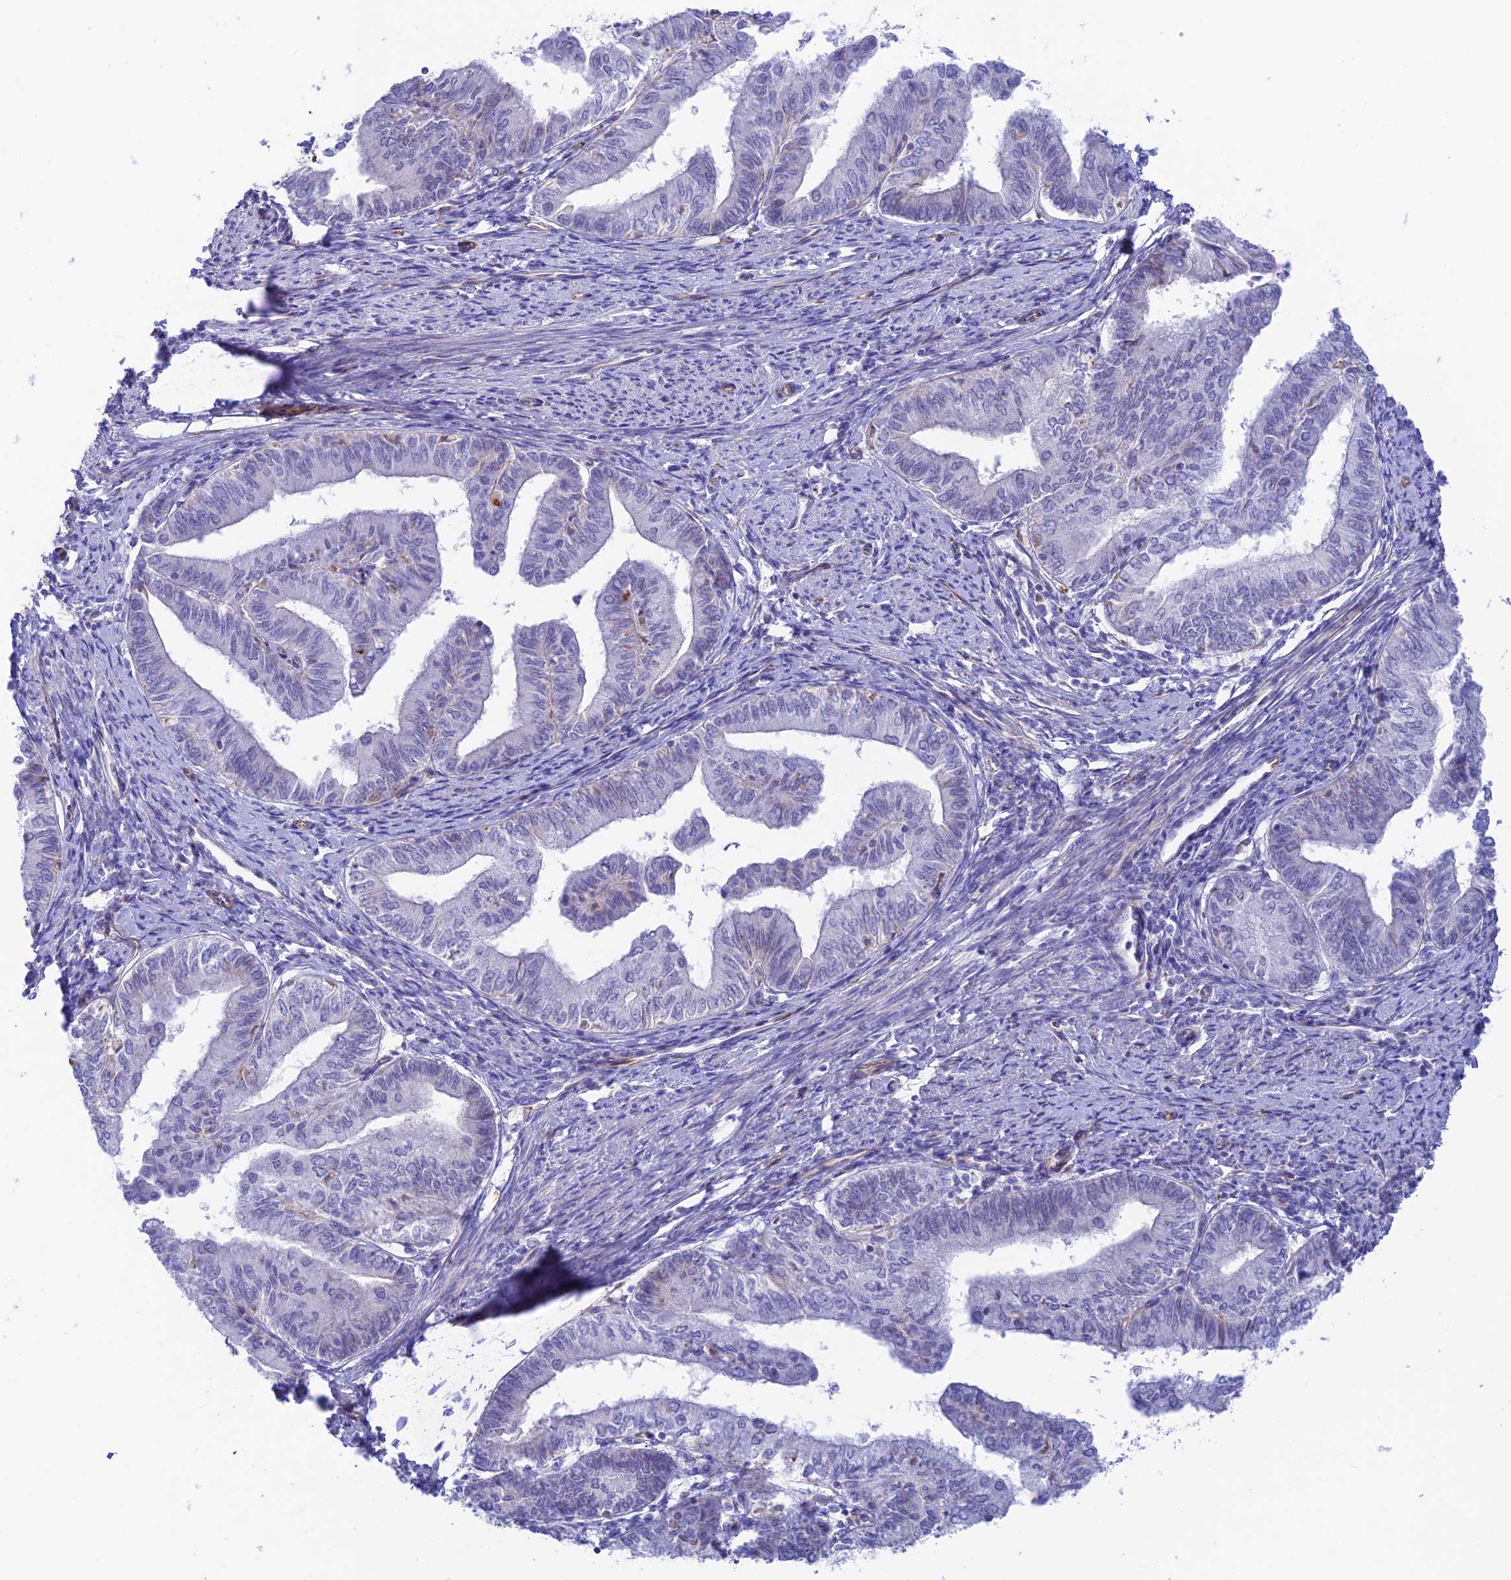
{"staining": {"intensity": "negative", "quantity": "none", "location": "none"}, "tissue": "endometrial cancer", "cell_type": "Tumor cells", "image_type": "cancer", "snomed": [{"axis": "morphology", "description": "Adenocarcinoma, NOS"}, {"axis": "topography", "description": "Endometrium"}], "caption": "DAB (3,3'-diaminobenzidine) immunohistochemical staining of endometrial cancer (adenocarcinoma) displays no significant positivity in tumor cells.", "gene": "ZNF652", "patient": {"sex": "female", "age": 66}}